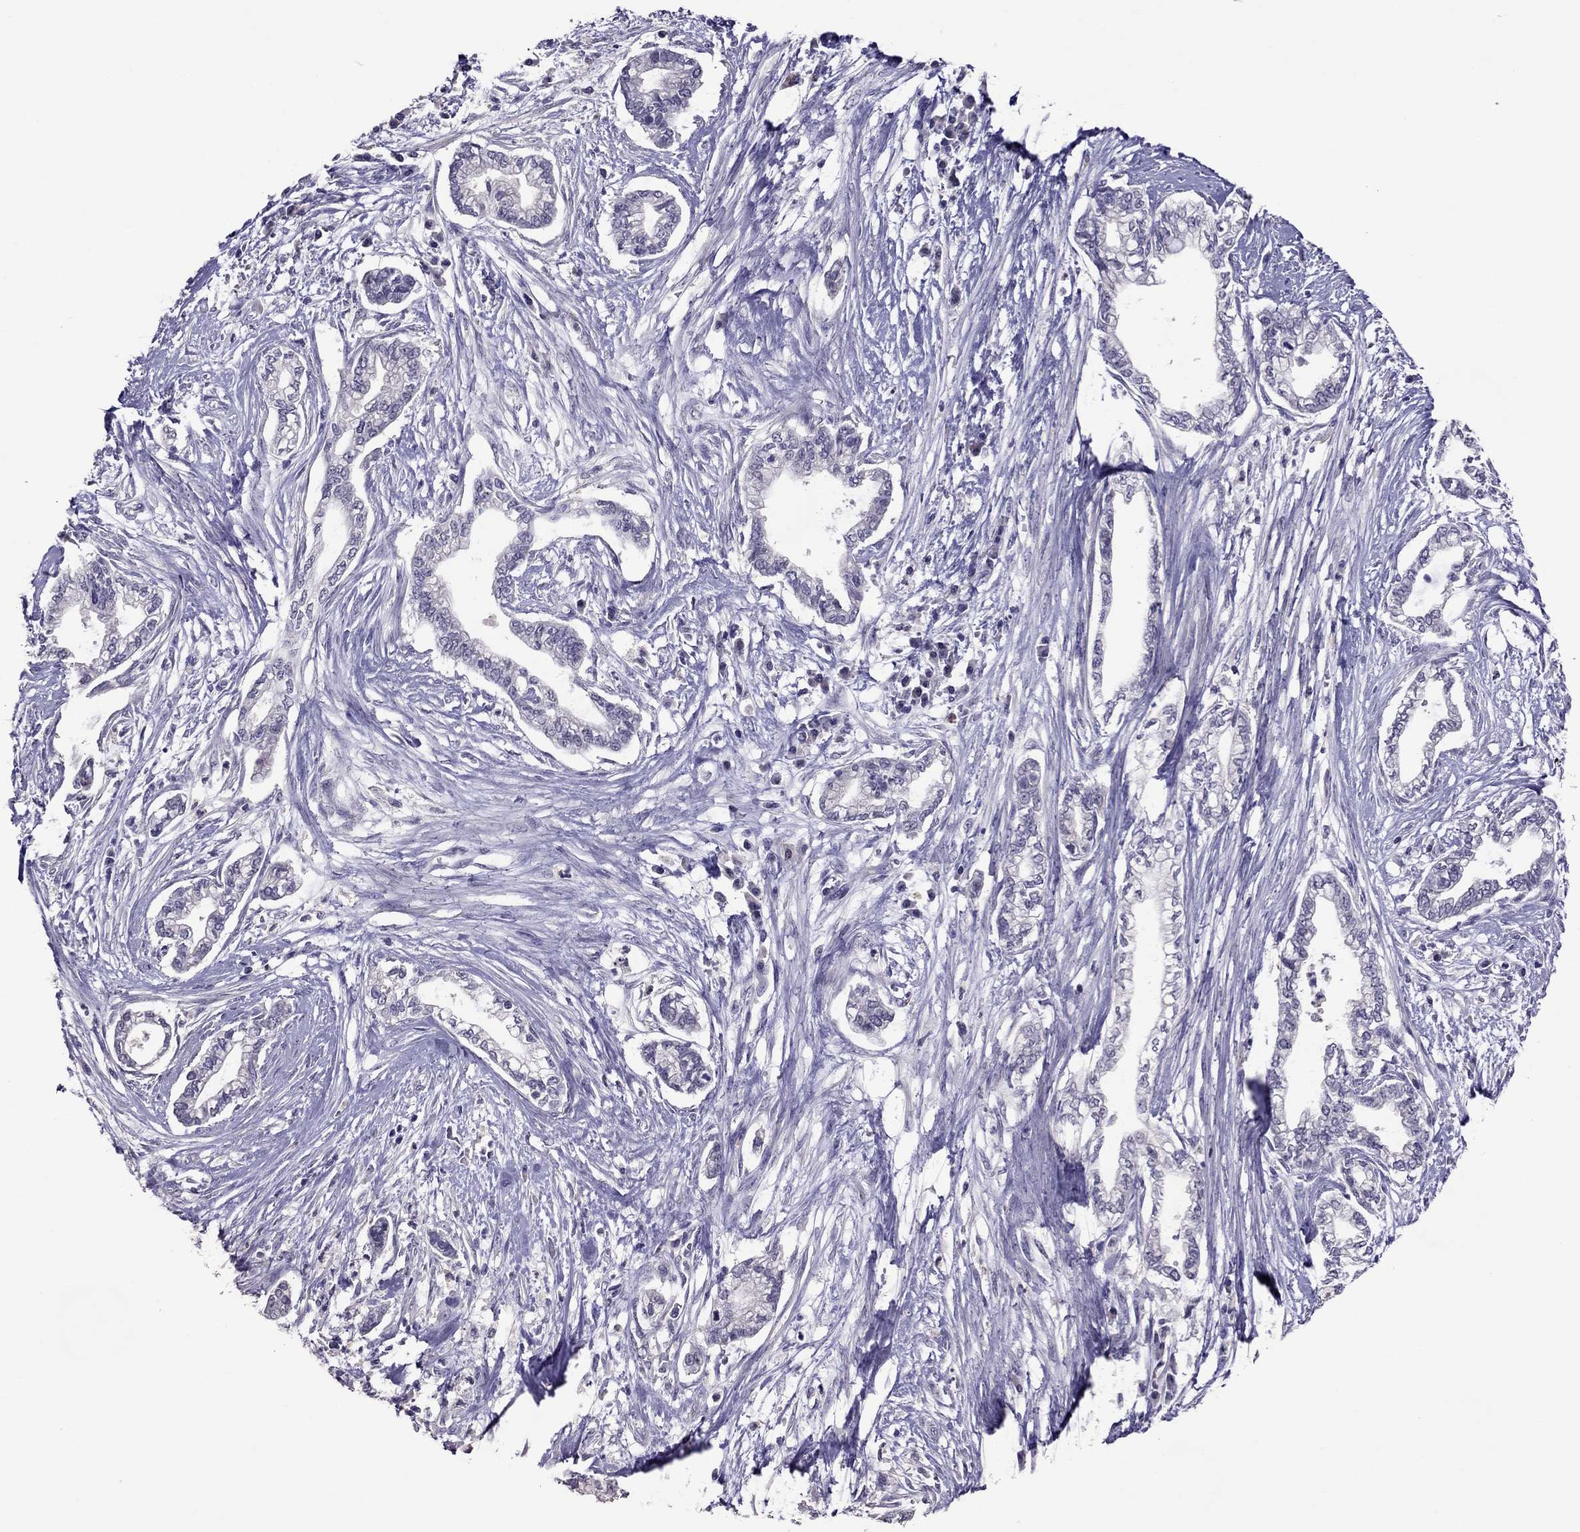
{"staining": {"intensity": "negative", "quantity": "none", "location": "none"}, "tissue": "cervical cancer", "cell_type": "Tumor cells", "image_type": "cancer", "snomed": [{"axis": "morphology", "description": "Adenocarcinoma, NOS"}, {"axis": "topography", "description": "Cervix"}], "caption": "DAB immunohistochemical staining of adenocarcinoma (cervical) exhibits no significant positivity in tumor cells.", "gene": "LRRC46", "patient": {"sex": "female", "age": 62}}